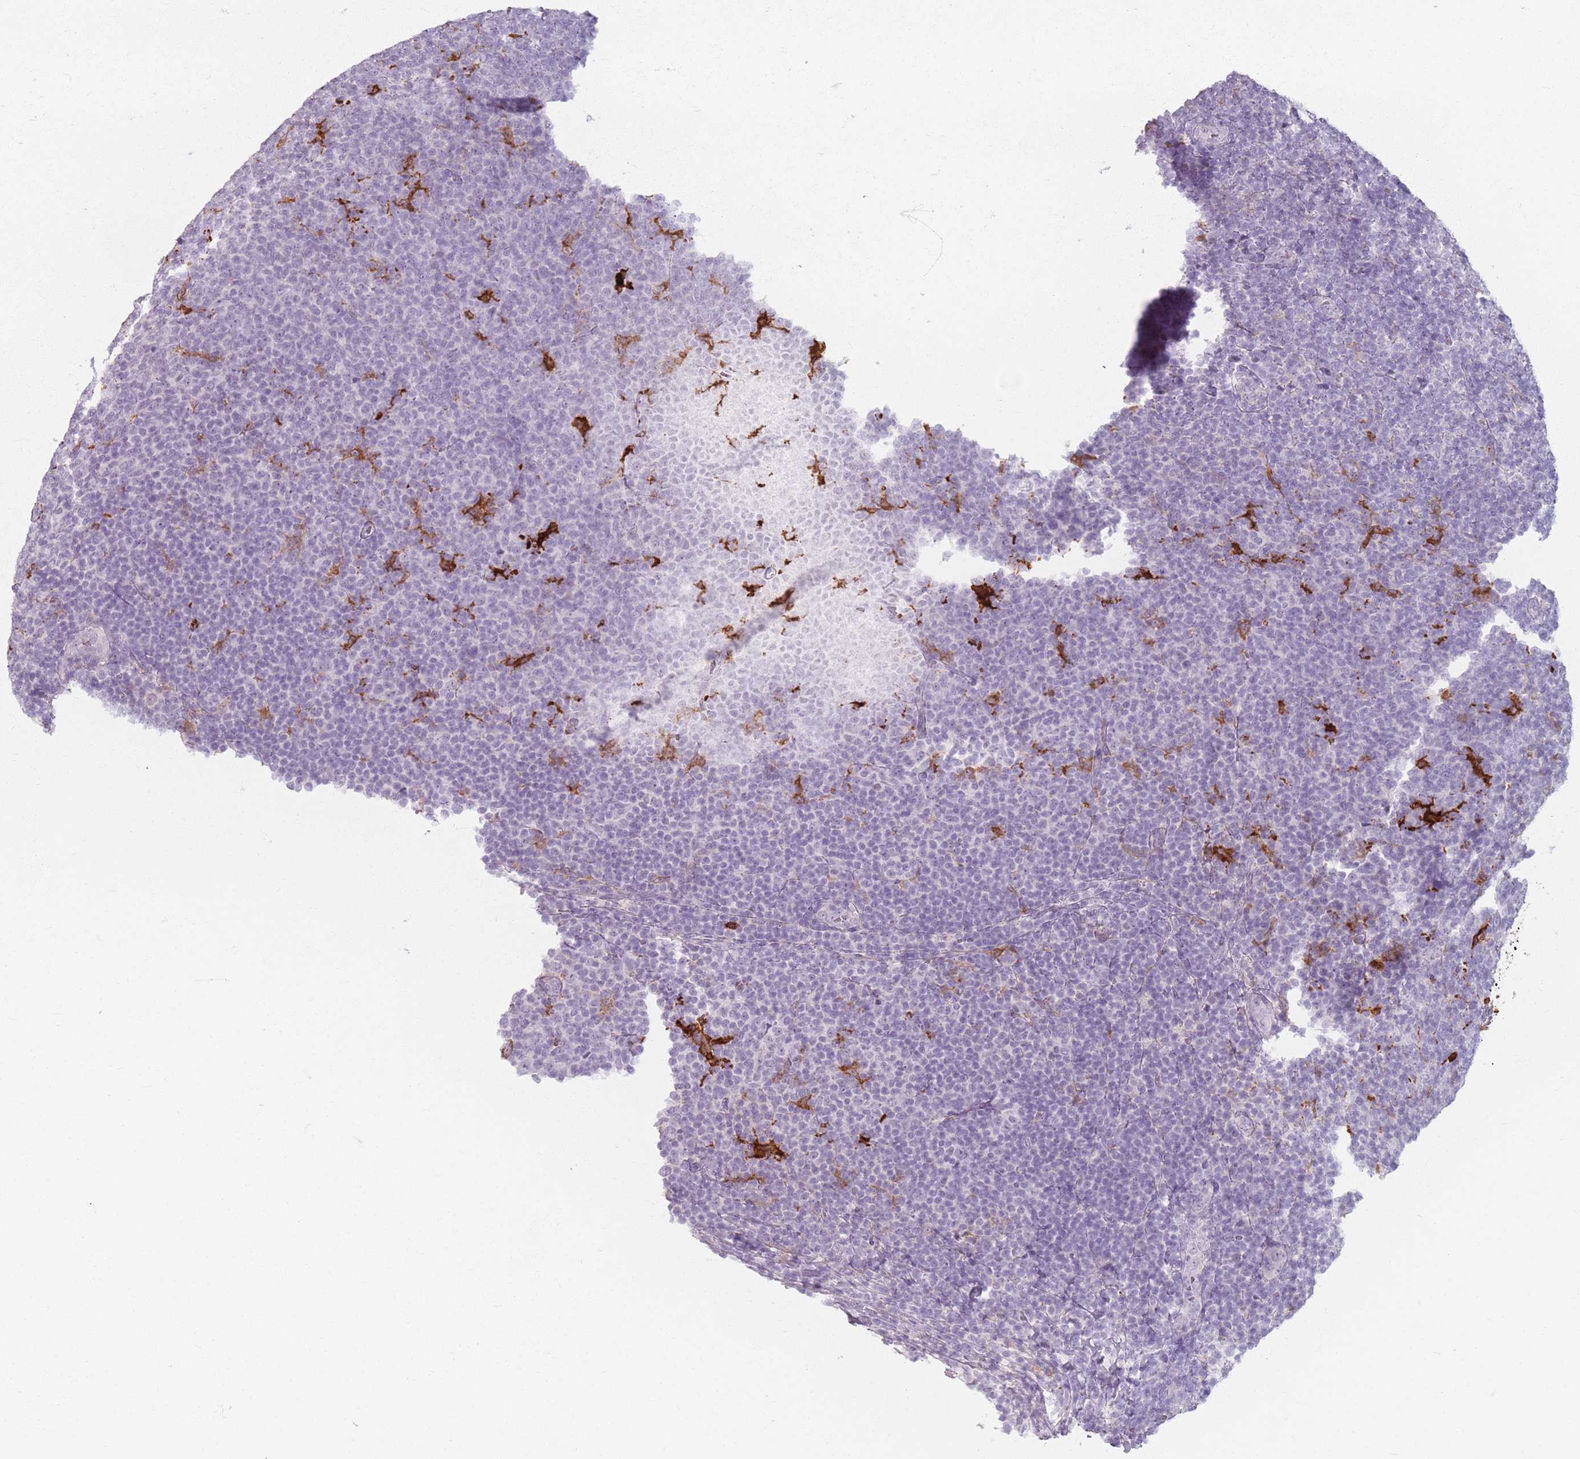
{"staining": {"intensity": "negative", "quantity": "none", "location": "none"}, "tissue": "lymphoma", "cell_type": "Tumor cells", "image_type": "cancer", "snomed": [{"axis": "morphology", "description": "Malignant lymphoma, non-Hodgkin's type, Low grade"}, {"axis": "topography", "description": "Lymph node"}], "caption": "The photomicrograph displays no staining of tumor cells in malignant lymphoma, non-Hodgkin's type (low-grade). (Brightfield microscopy of DAB immunohistochemistry (IHC) at high magnification).", "gene": "GDPGP1", "patient": {"sex": "male", "age": 66}}